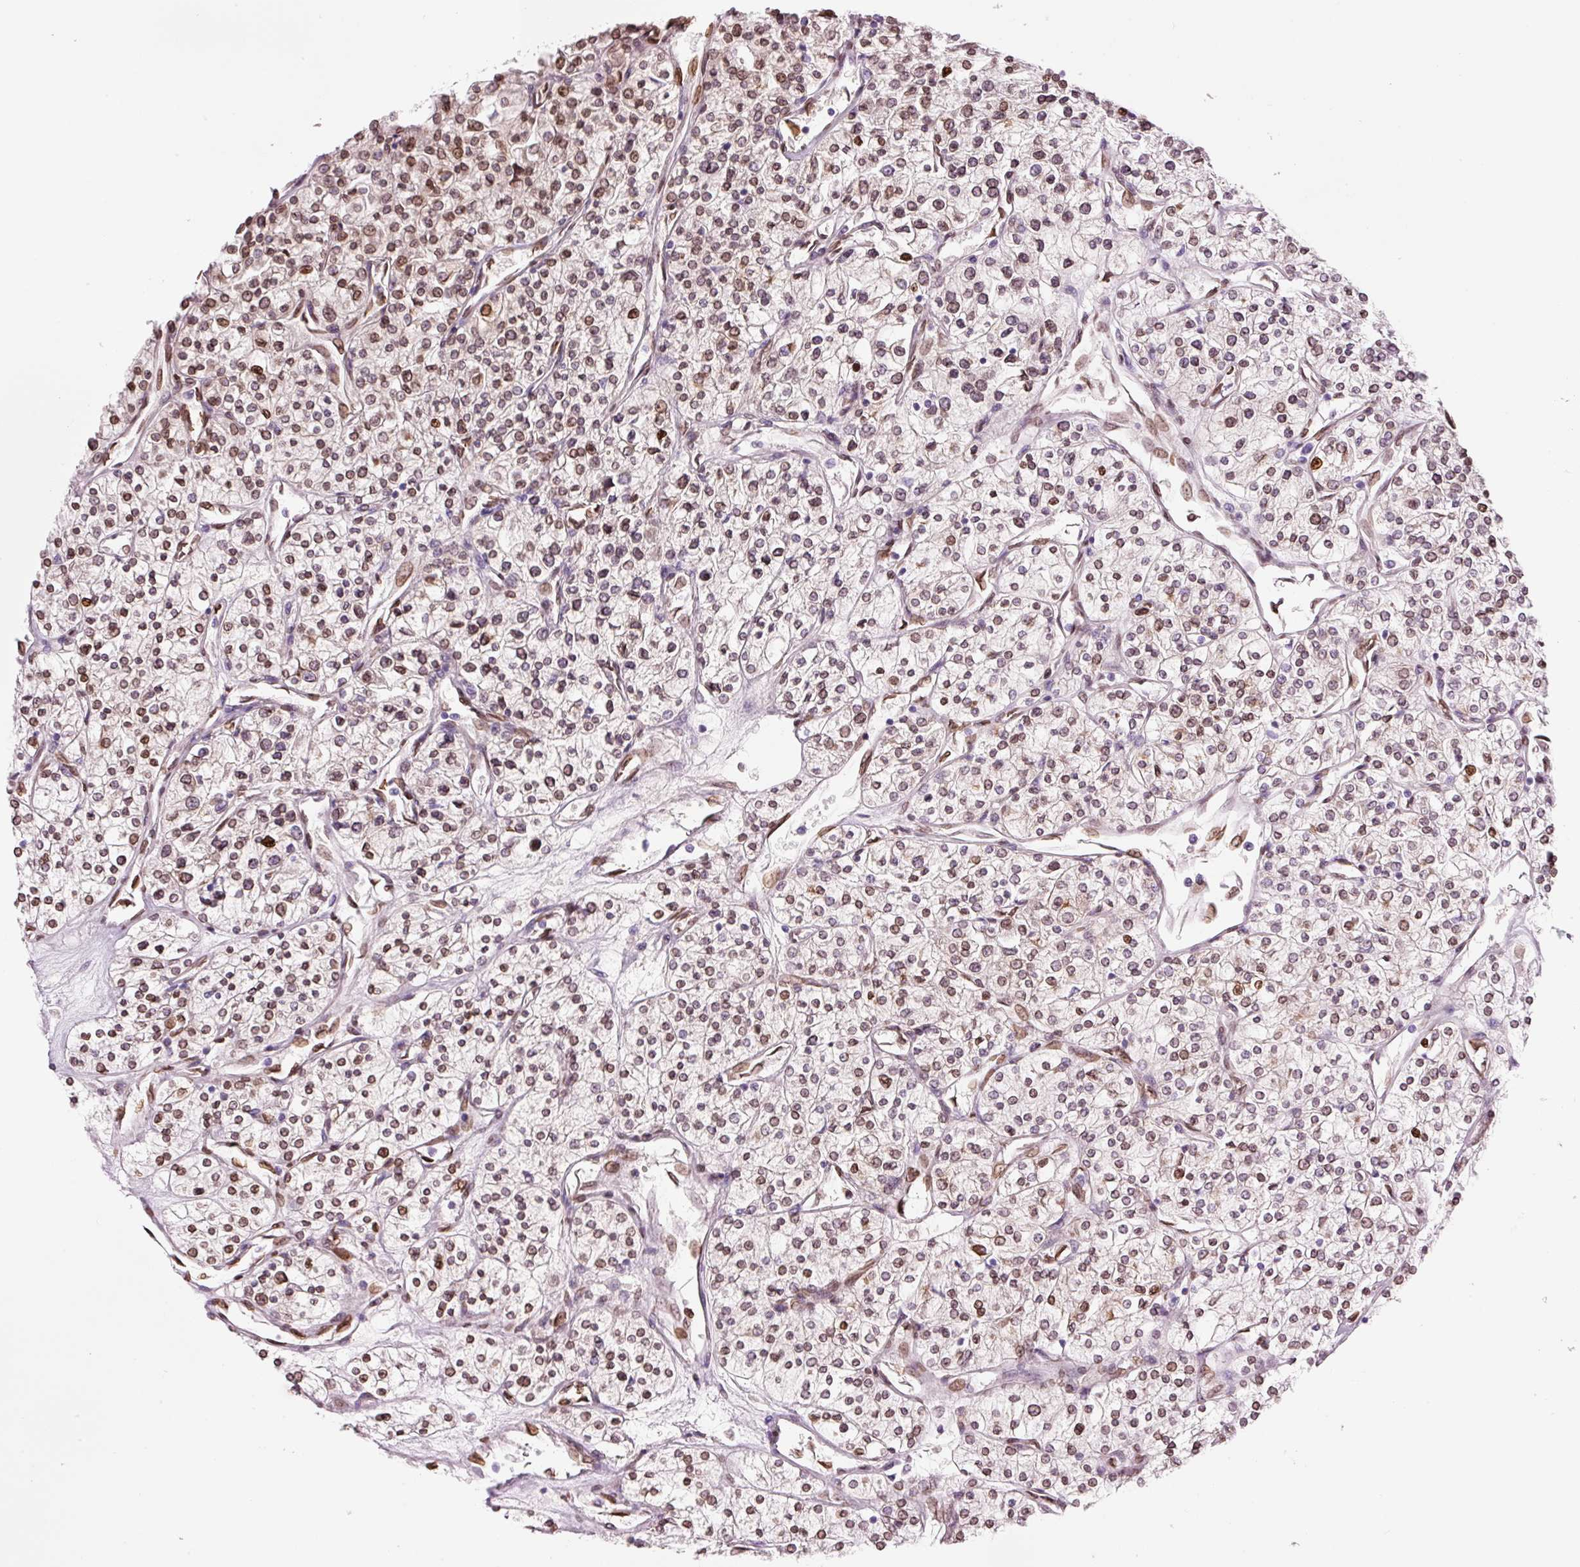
{"staining": {"intensity": "moderate", "quantity": ">75%", "location": "cytoplasmic/membranous,nuclear"}, "tissue": "renal cancer", "cell_type": "Tumor cells", "image_type": "cancer", "snomed": [{"axis": "morphology", "description": "Adenocarcinoma, NOS"}, {"axis": "topography", "description": "Kidney"}], "caption": "Moderate cytoplasmic/membranous and nuclear expression is identified in about >75% of tumor cells in renal adenocarcinoma.", "gene": "ZNF224", "patient": {"sex": "male", "age": 80}}